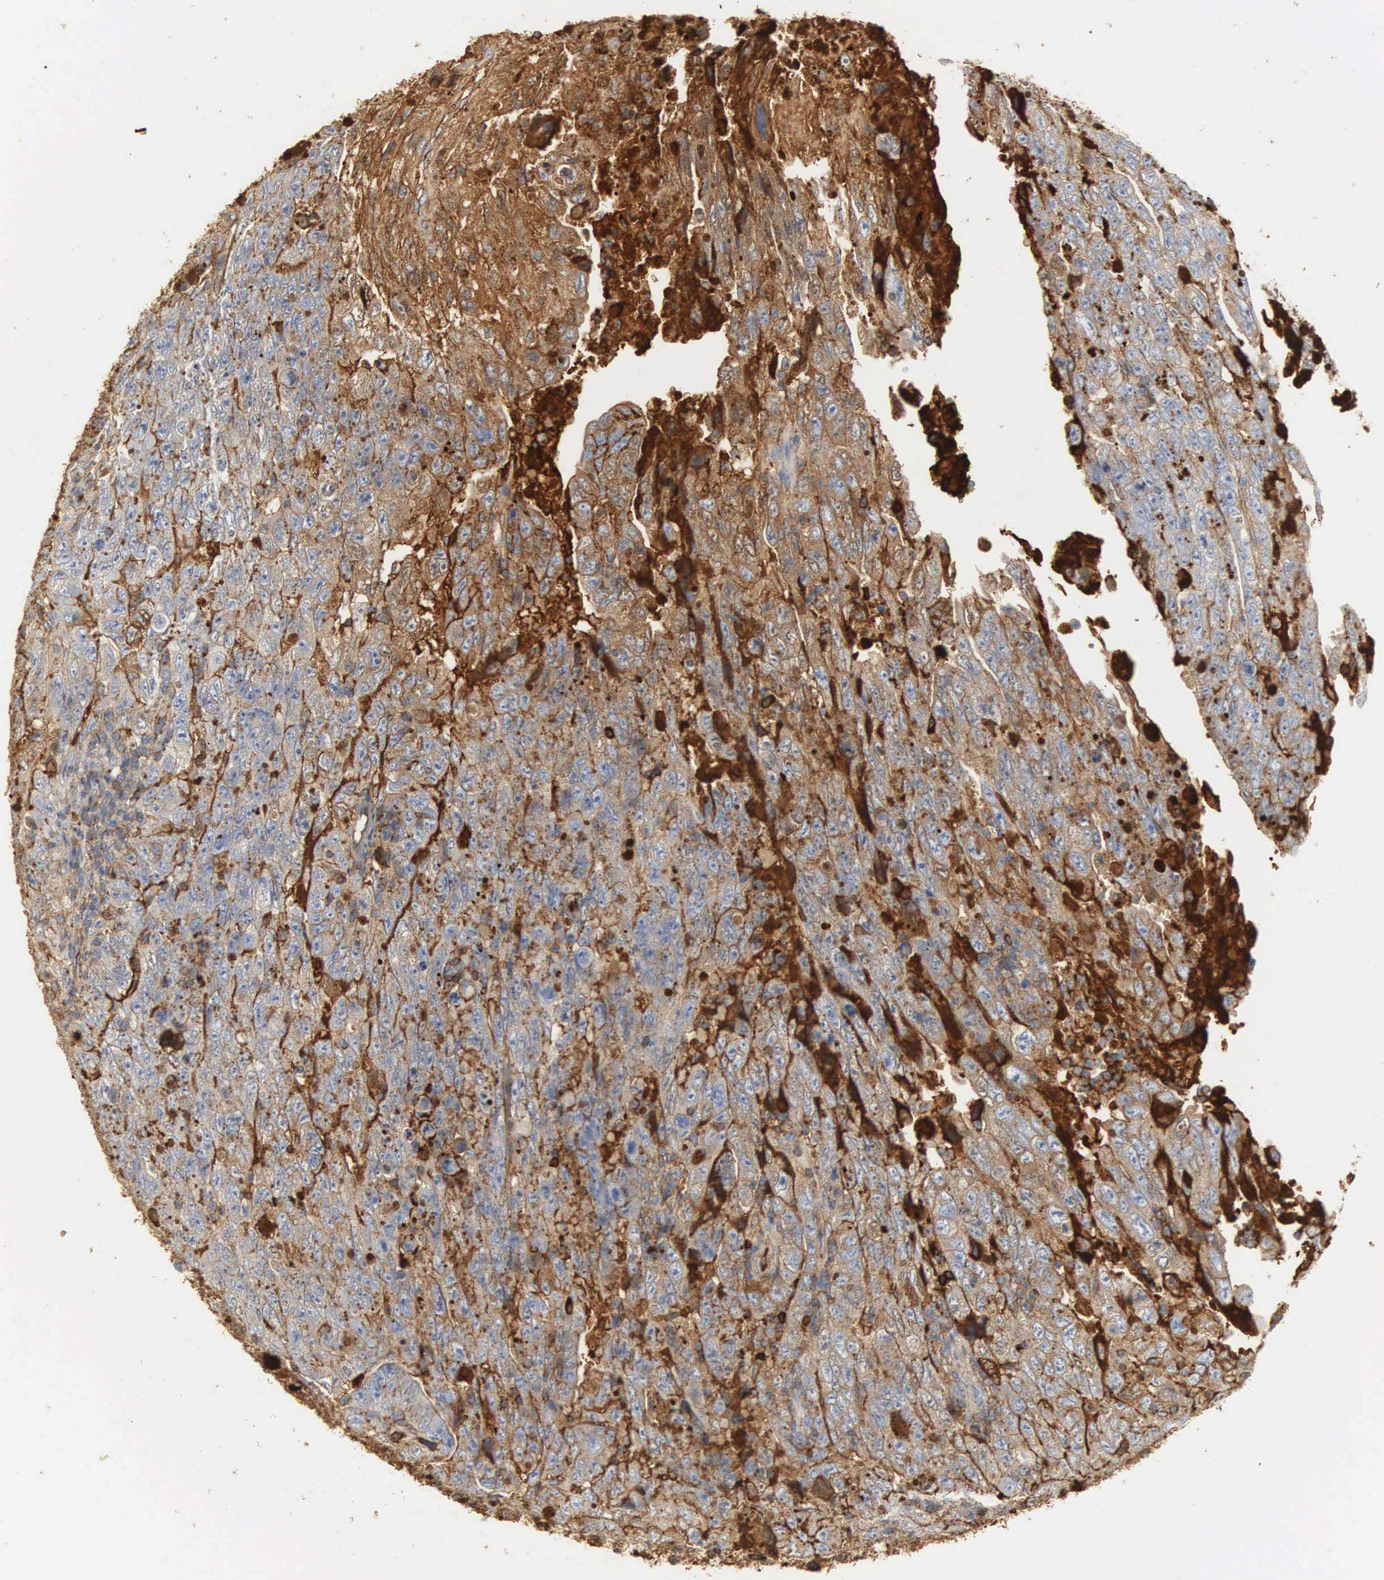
{"staining": {"intensity": "moderate", "quantity": "25%-75%", "location": "cytoplasmic/membranous"}, "tissue": "testis cancer", "cell_type": "Tumor cells", "image_type": "cancer", "snomed": [{"axis": "morphology", "description": "Carcinoma, Embryonal, NOS"}, {"axis": "topography", "description": "Testis"}], "caption": "DAB immunohistochemical staining of human testis cancer (embryonal carcinoma) demonstrates moderate cytoplasmic/membranous protein positivity in about 25%-75% of tumor cells. (DAB (3,3'-diaminobenzidine) = brown stain, brightfield microscopy at high magnification).", "gene": "IGLC3", "patient": {"sex": "male", "age": 28}}